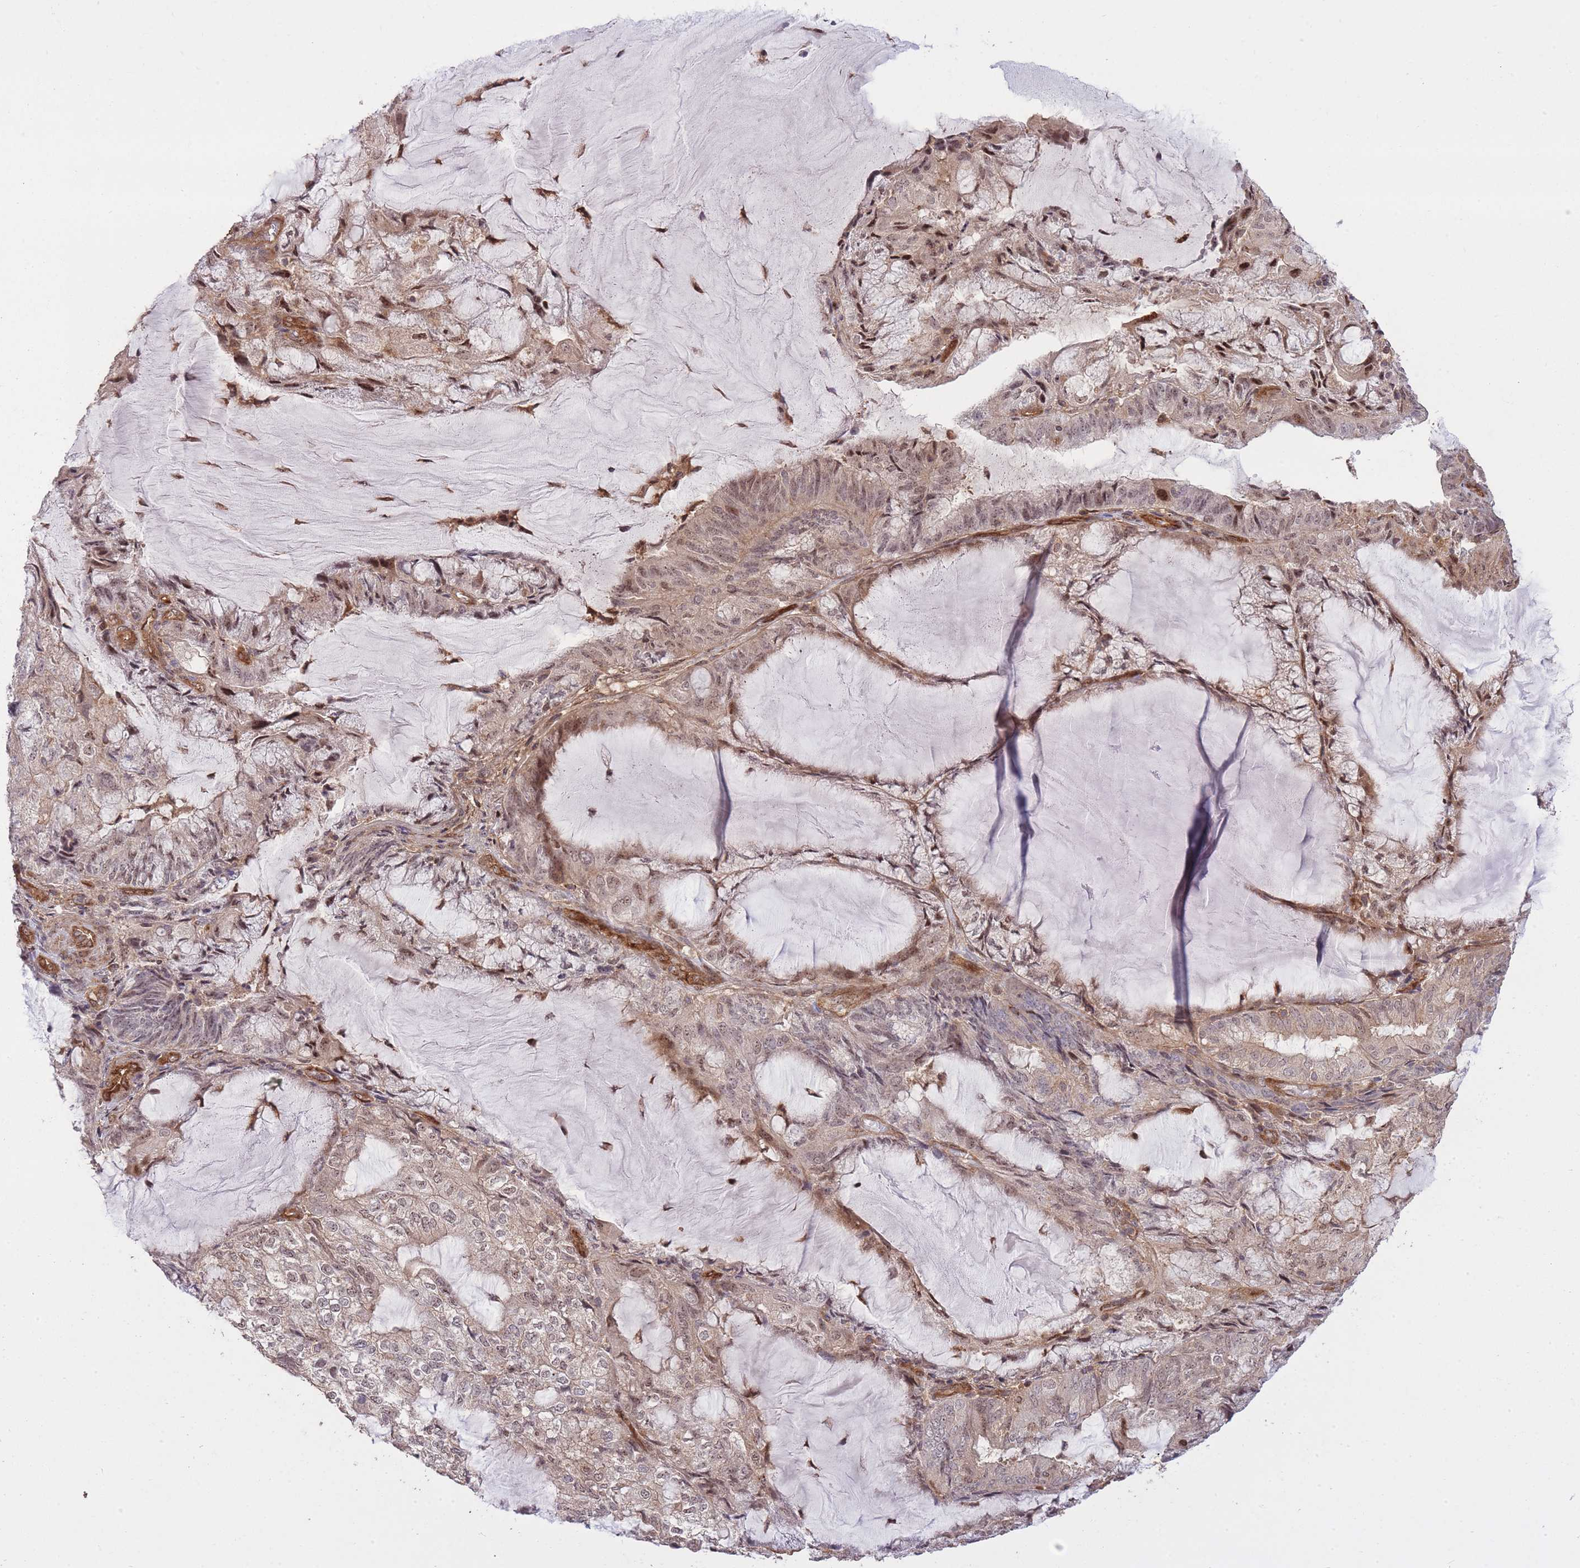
{"staining": {"intensity": "weak", "quantity": "25%-75%", "location": "cytoplasmic/membranous,nuclear"}, "tissue": "endometrial cancer", "cell_type": "Tumor cells", "image_type": "cancer", "snomed": [{"axis": "morphology", "description": "Adenocarcinoma, NOS"}, {"axis": "topography", "description": "Endometrium"}], "caption": "Adenocarcinoma (endometrial) was stained to show a protein in brown. There is low levels of weak cytoplasmic/membranous and nuclear staining in about 25%-75% of tumor cells.", "gene": "PLD1", "patient": {"sex": "female", "age": 81}}